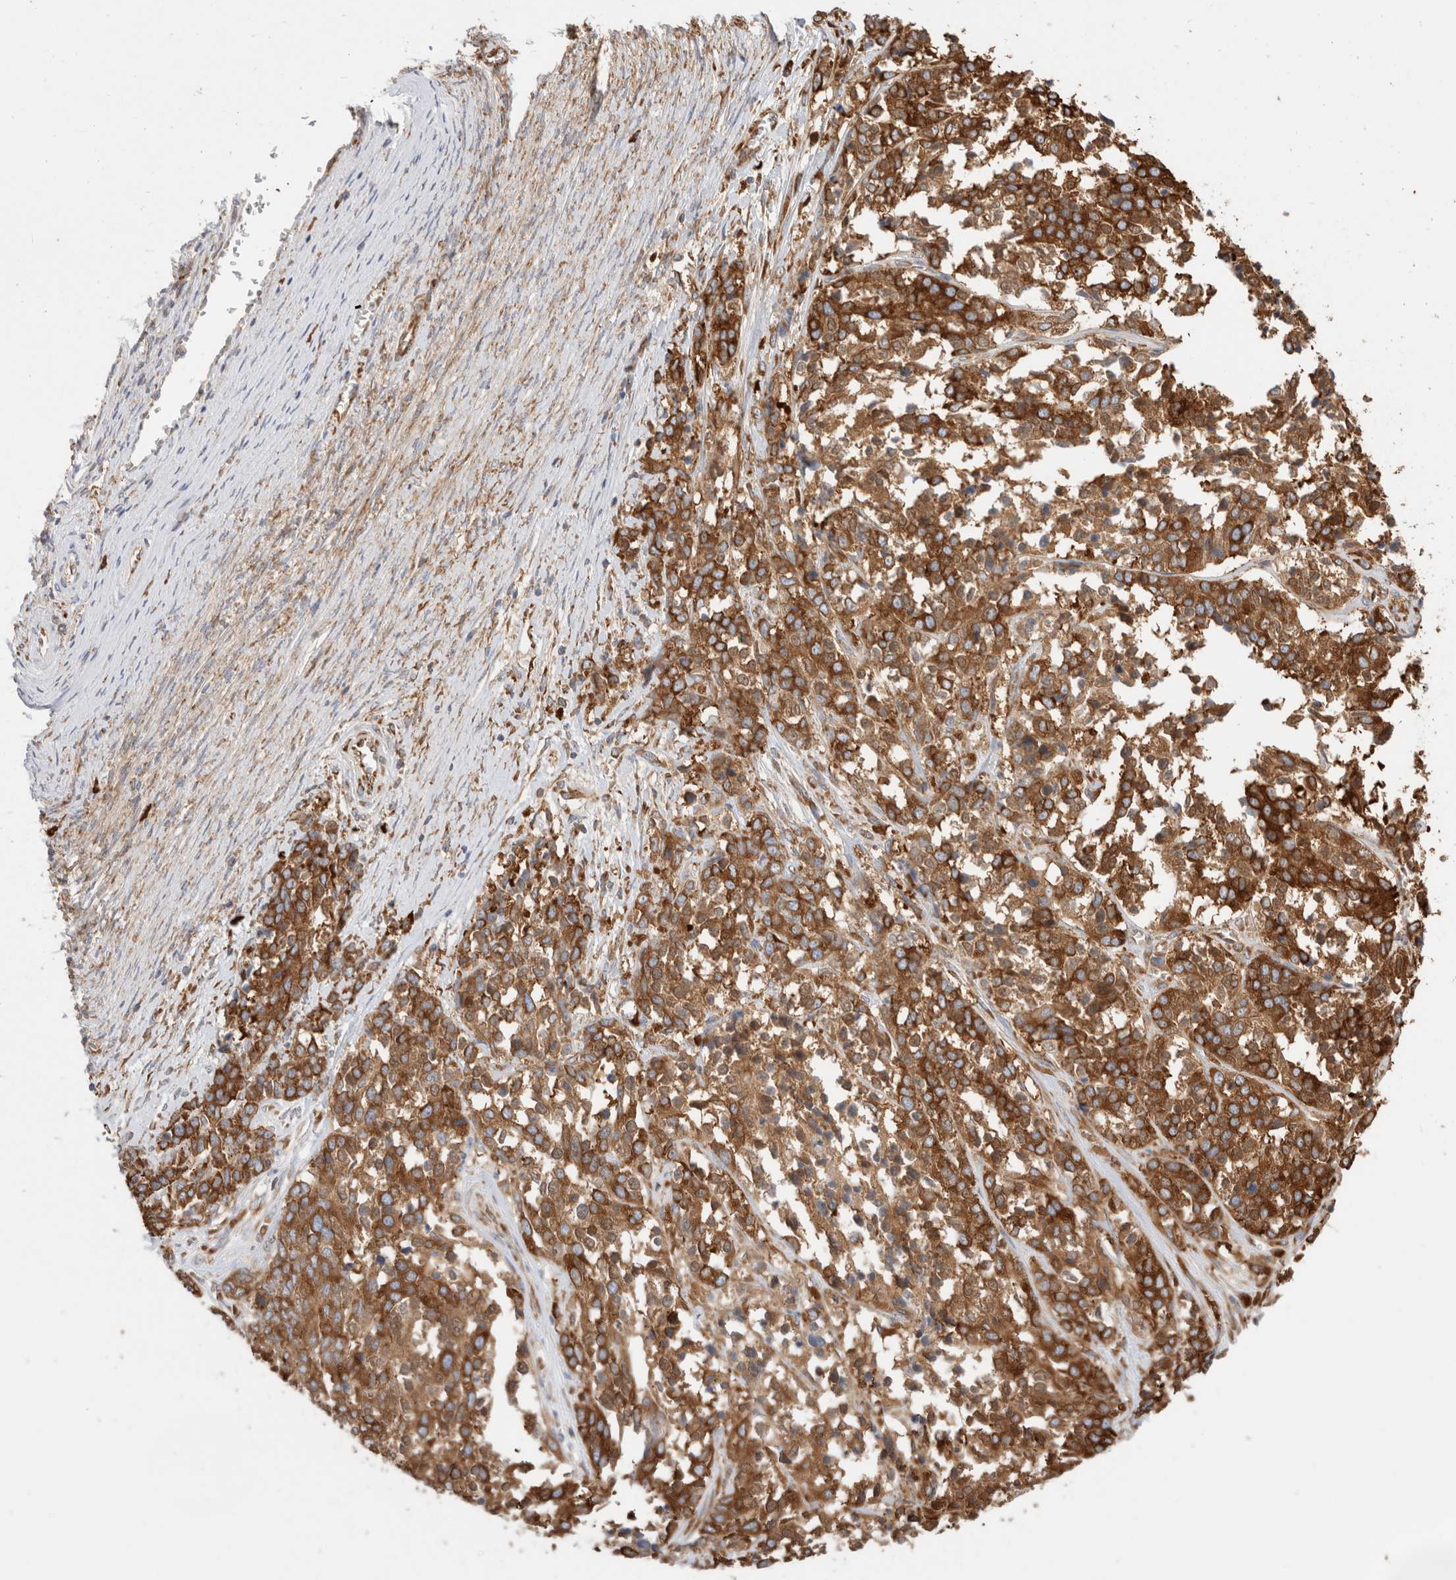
{"staining": {"intensity": "strong", "quantity": ">75%", "location": "cytoplasmic/membranous"}, "tissue": "ovarian cancer", "cell_type": "Tumor cells", "image_type": "cancer", "snomed": [{"axis": "morphology", "description": "Cystadenocarcinoma, serous, NOS"}, {"axis": "topography", "description": "Ovary"}], "caption": "The photomicrograph demonstrates staining of ovarian cancer (serous cystadenocarcinoma), revealing strong cytoplasmic/membranous protein staining (brown color) within tumor cells.", "gene": "ZC2HC1A", "patient": {"sex": "female", "age": 44}}